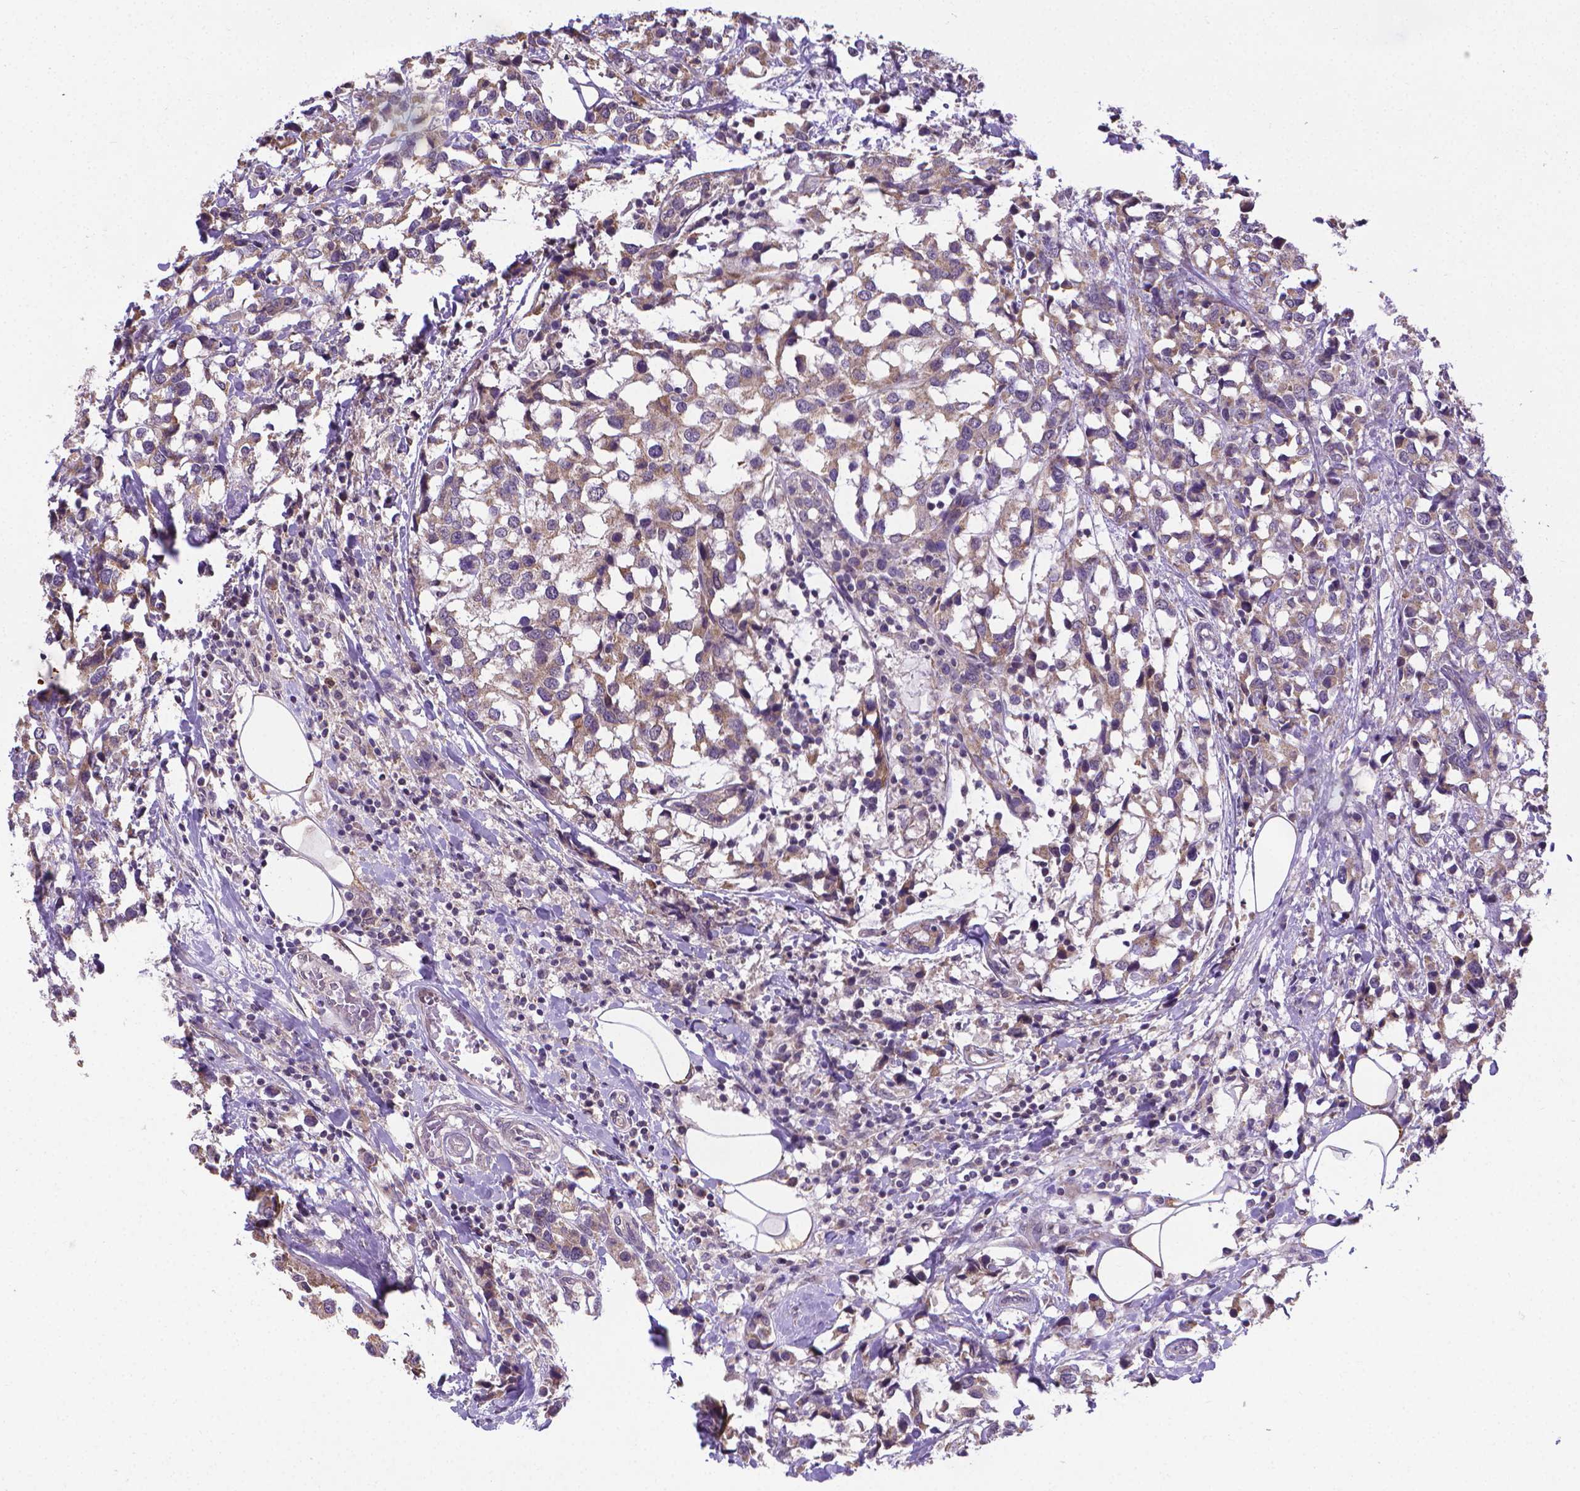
{"staining": {"intensity": "weak", "quantity": "25%-75%", "location": "cytoplasmic/membranous"}, "tissue": "breast cancer", "cell_type": "Tumor cells", "image_type": "cancer", "snomed": [{"axis": "morphology", "description": "Lobular carcinoma"}, {"axis": "topography", "description": "Breast"}], "caption": "A micrograph of breast cancer (lobular carcinoma) stained for a protein reveals weak cytoplasmic/membranous brown staining in tumor cells. (Brightfield microscopy of DAB IHC at high magnification).", "gene": "GPR63", "patient": {"sex": "female", "age": 59}}